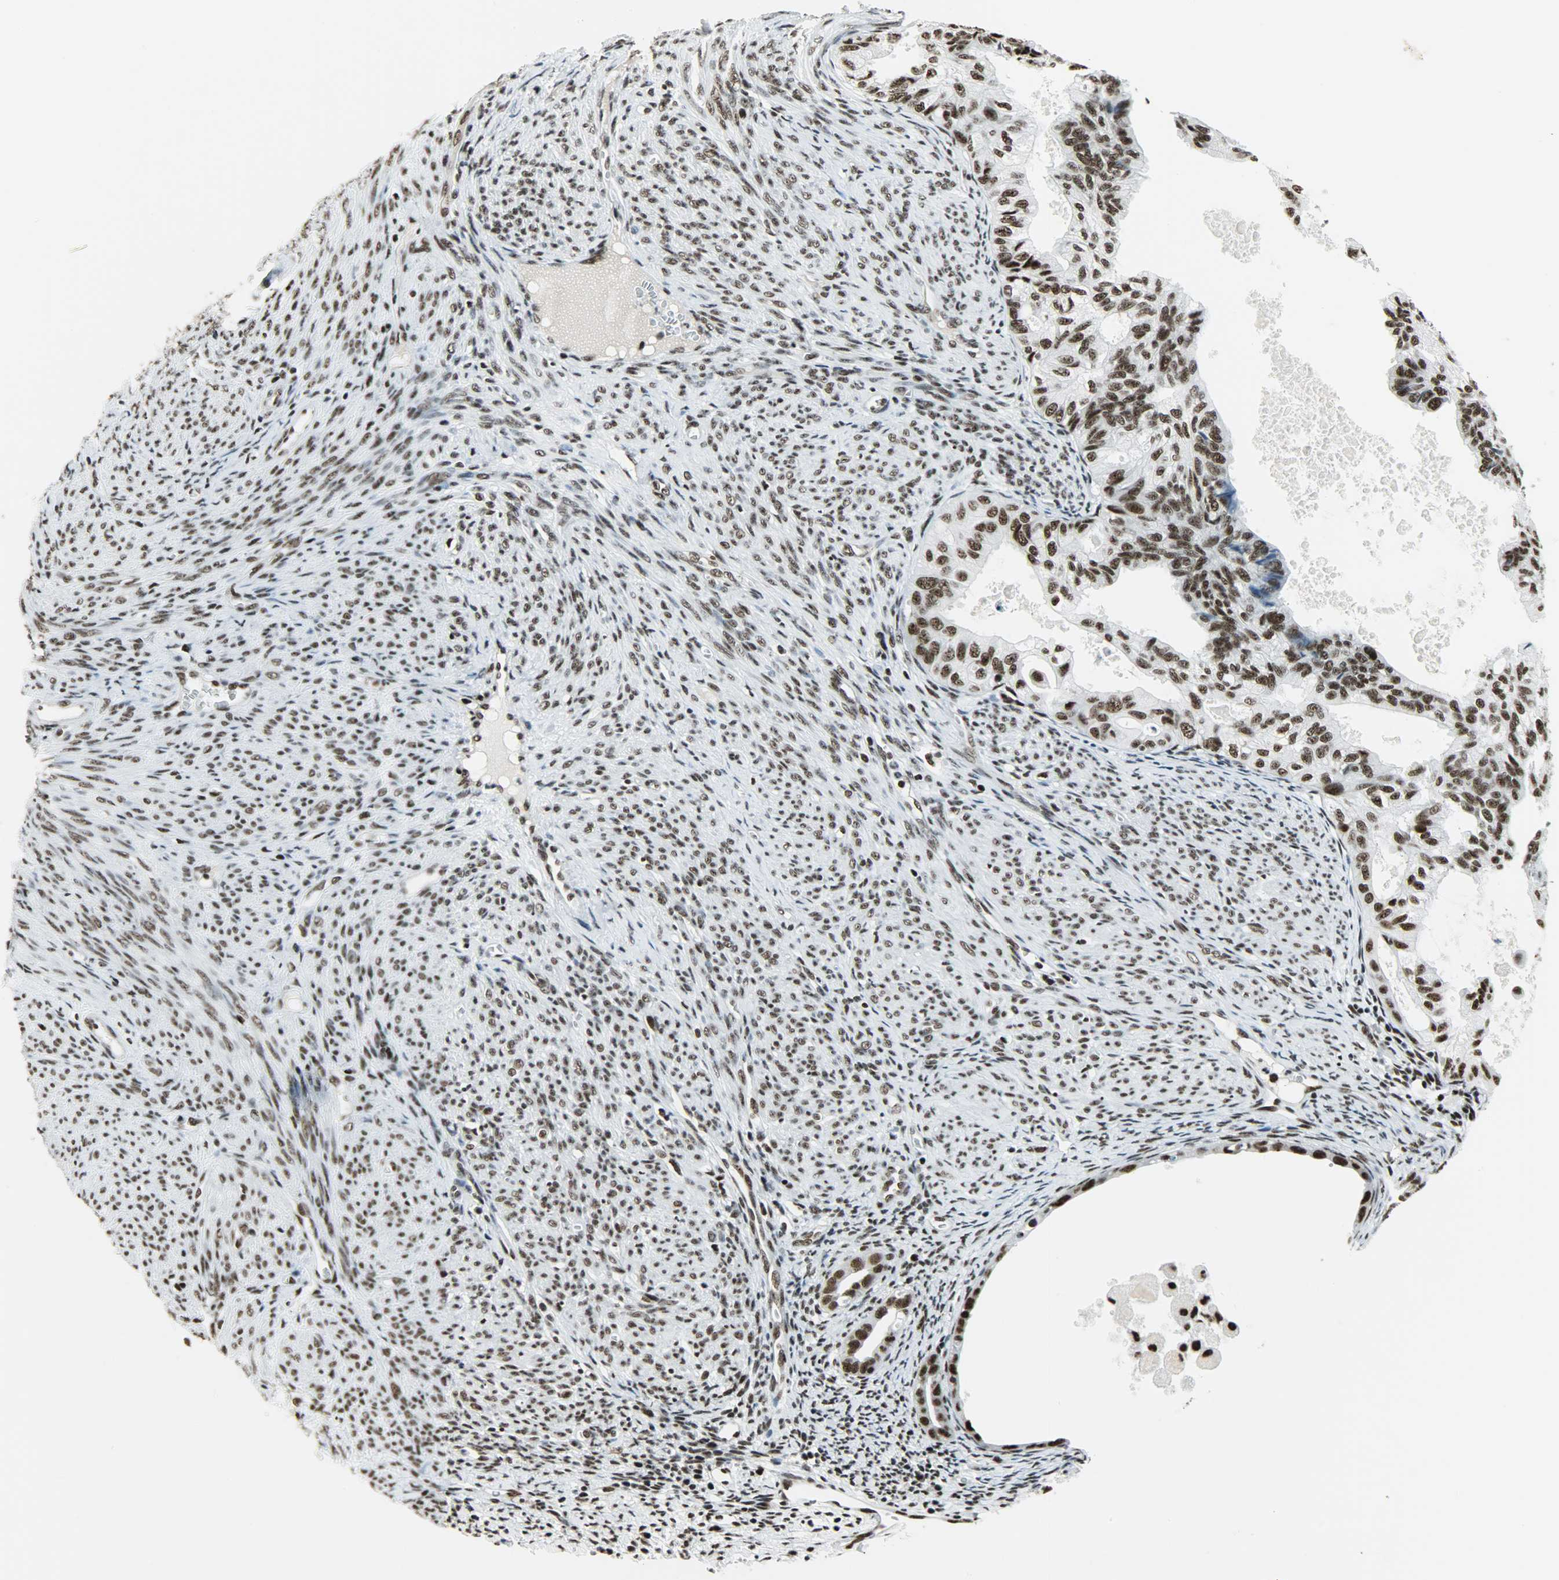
{"staining": {"intensity": "strong", "quantity": ">75%", "location": "nuclear"}, "tissue": "cervical cancer", "cell_type": "Tumor cells", "image_type": "cancer", "snomed": [{"axis": "morphology", "description": "Normal tissue, NOS"}, {"axis": "morphology", "description": "Adenocarcinoma, NOS"}, {"axis": "topography", "description": "Cervix"}, {"axis": "topography", "description": "Endometrium"}], "caption": "Protein staining displays strong nuclear positivity in about >75% of tumor cells in cervical cancer (adenocarcinoma).", "gene": "SNRPA", "patient": {"sex": "female", "age": 86}}